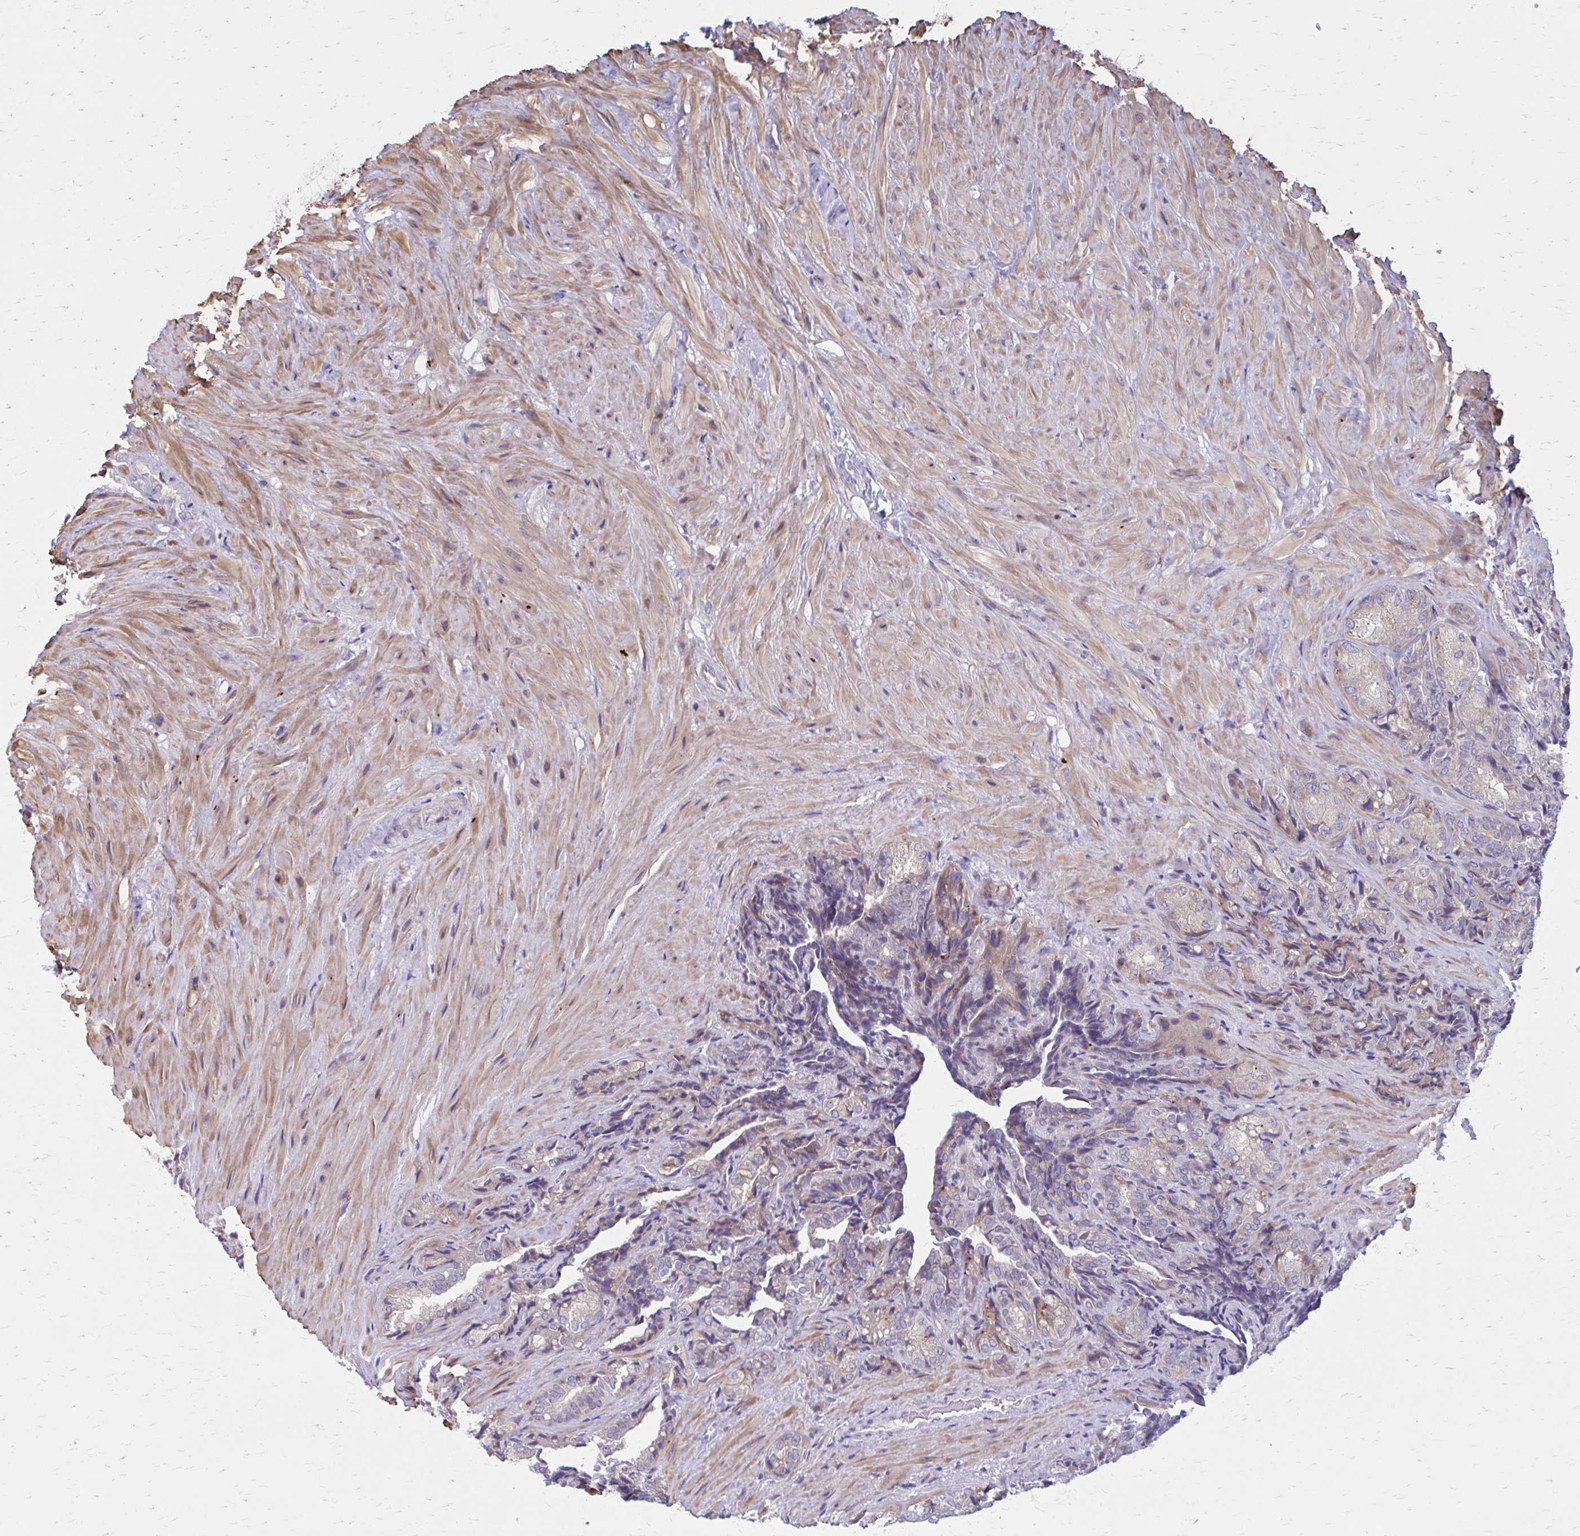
{"staining": {"intensity": "weak", "quantity": "25%-75%", "location": "cytoplasmic/membranous"}, "tissue": "seminal vesicle", "cell_type": "Glandular cells", "image_type": "normal", "snomed": [{"axis": "morphology", "description": "Normal tissue, NOS"}, {"axis": "topography", "description": "Seminal veicle"}], "caption": "Seminal vesicle stained with IHC reveals weak cytoplasmic/membranous expression in about 25%-75% of glandular cells. (Stains: DAB in brown, nuclei in blue, Microscopy: brightfield microscopy at high magnification).", "gene": "GIGYF2", "patient": {"sex": "male", "age": 68}}